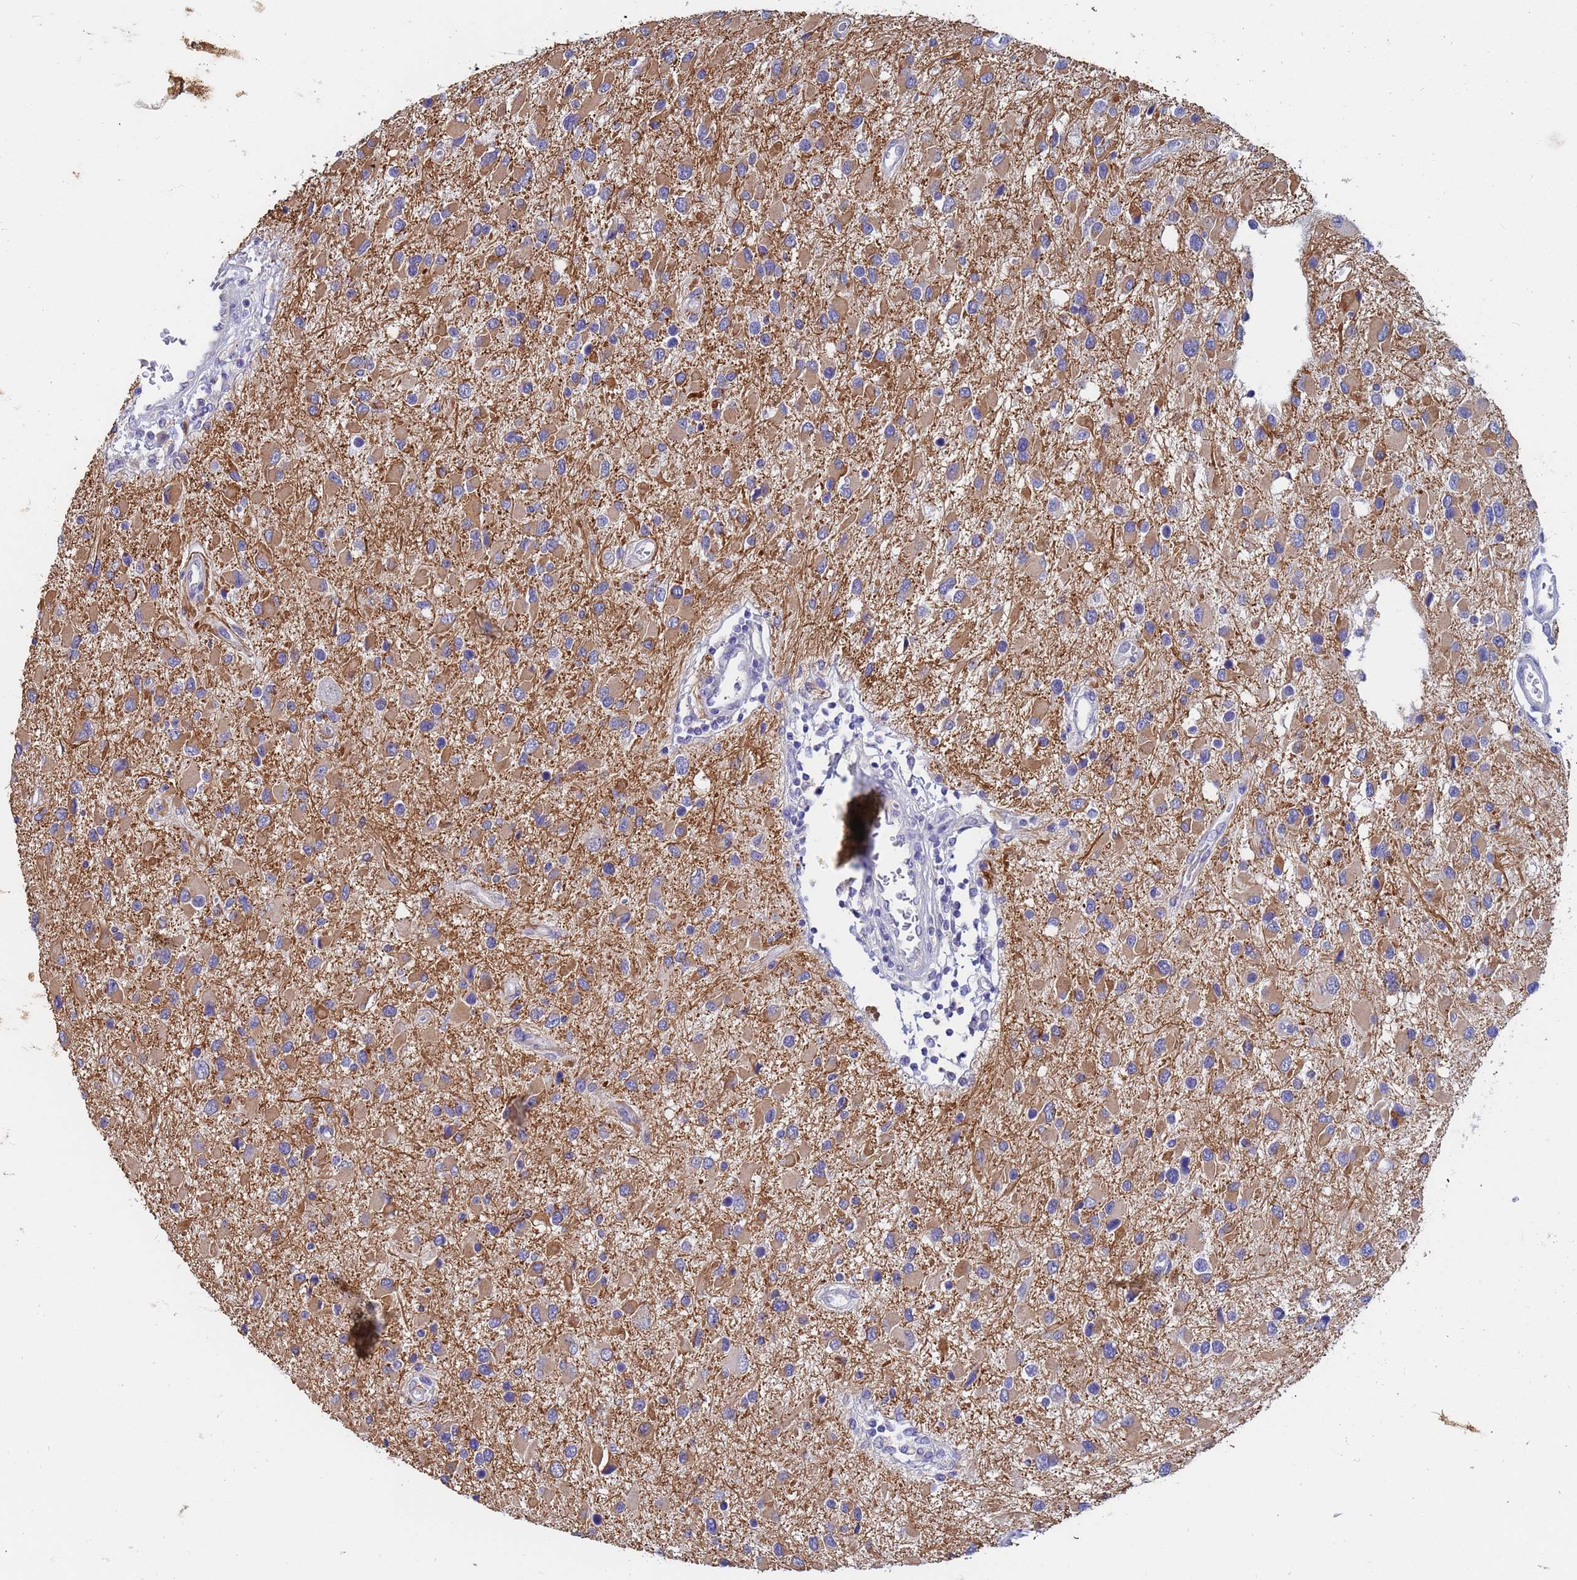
{"staining": {"intensity": "moderate", "quantity": "<25%", "location": "cytoplasmic/membranous"}, "tissue": "glioma", "cell_type": "Tumor cells", "image_type": "cancer", "snomed": [{"axis": "morphology", "description": "Glioma, malignant, High grade"}, {"axis": "topography", "description": "Brain"}], "caption": "A brown stain labels moderate cytoplasmic/membranous expression of a protein in human glioma tumor cells. The staining was performed using DAB, with brown indicating positive protein expression. Nuclei are stained blue with hematoxylin.", "gene": "IHO1", "patient": {"sex": "male", "age": 53}}